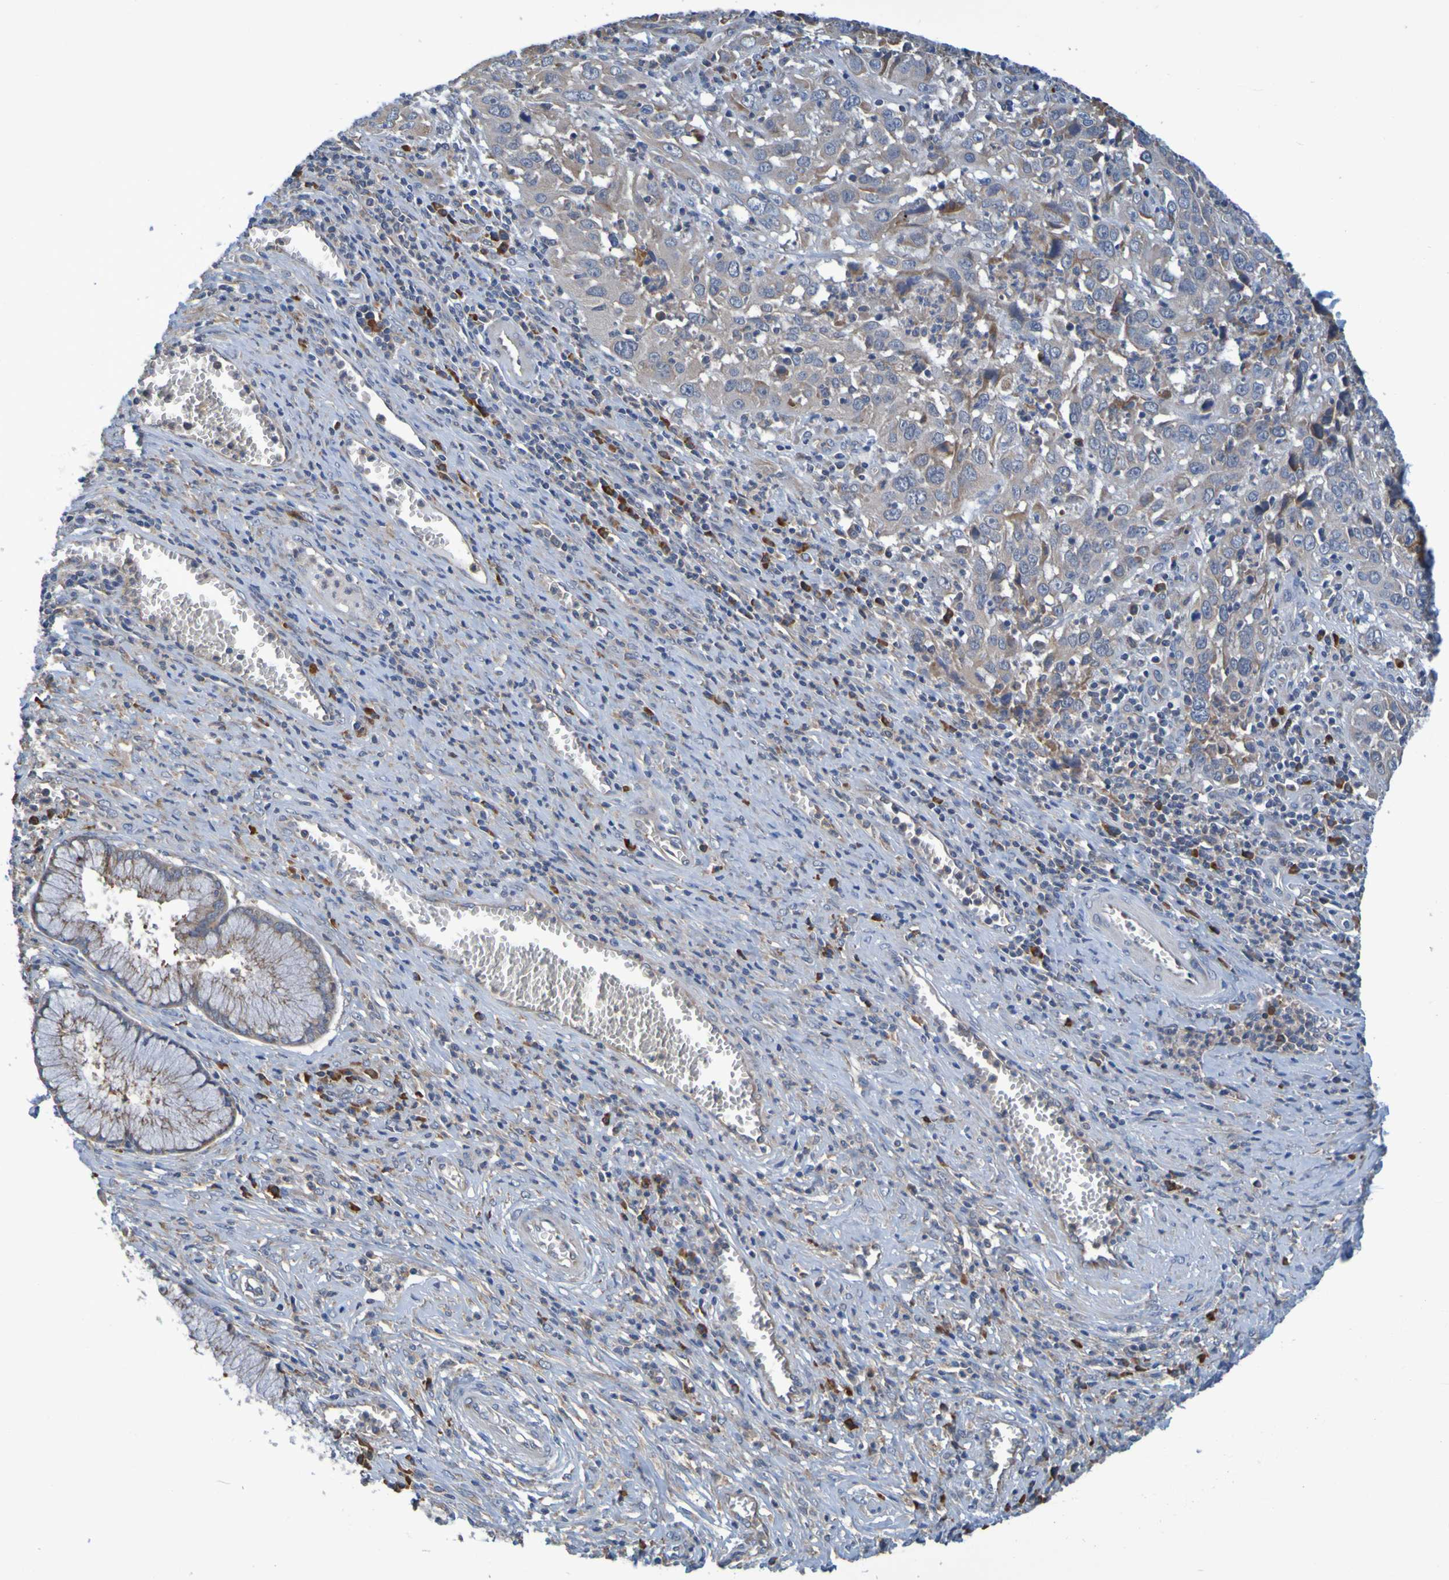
{"staining": {"intensity": "weak", "quantity": ">75%", "location": "cytoplasmic/membranous"}, "tissue": "cervical cancer", "cell_type": "Tumor cells", "image_type": "cancer", "snomed": [{"axis": "morphology", "description": "Squamous cell carcinoma, NOS"}, {"axis": "topography", "description": "Cervix"}], "caption": "Weak cytoplasmic/membranous positivity is appreciated in about >75% of tumor cells in cervical cancer. (DAB (3,3'-diaminobenzidine) IHC, brown staining for protein, blue staining for nuclei).", "gene": "CLDN18", "patient": {"sex": "female", "age": 32}}